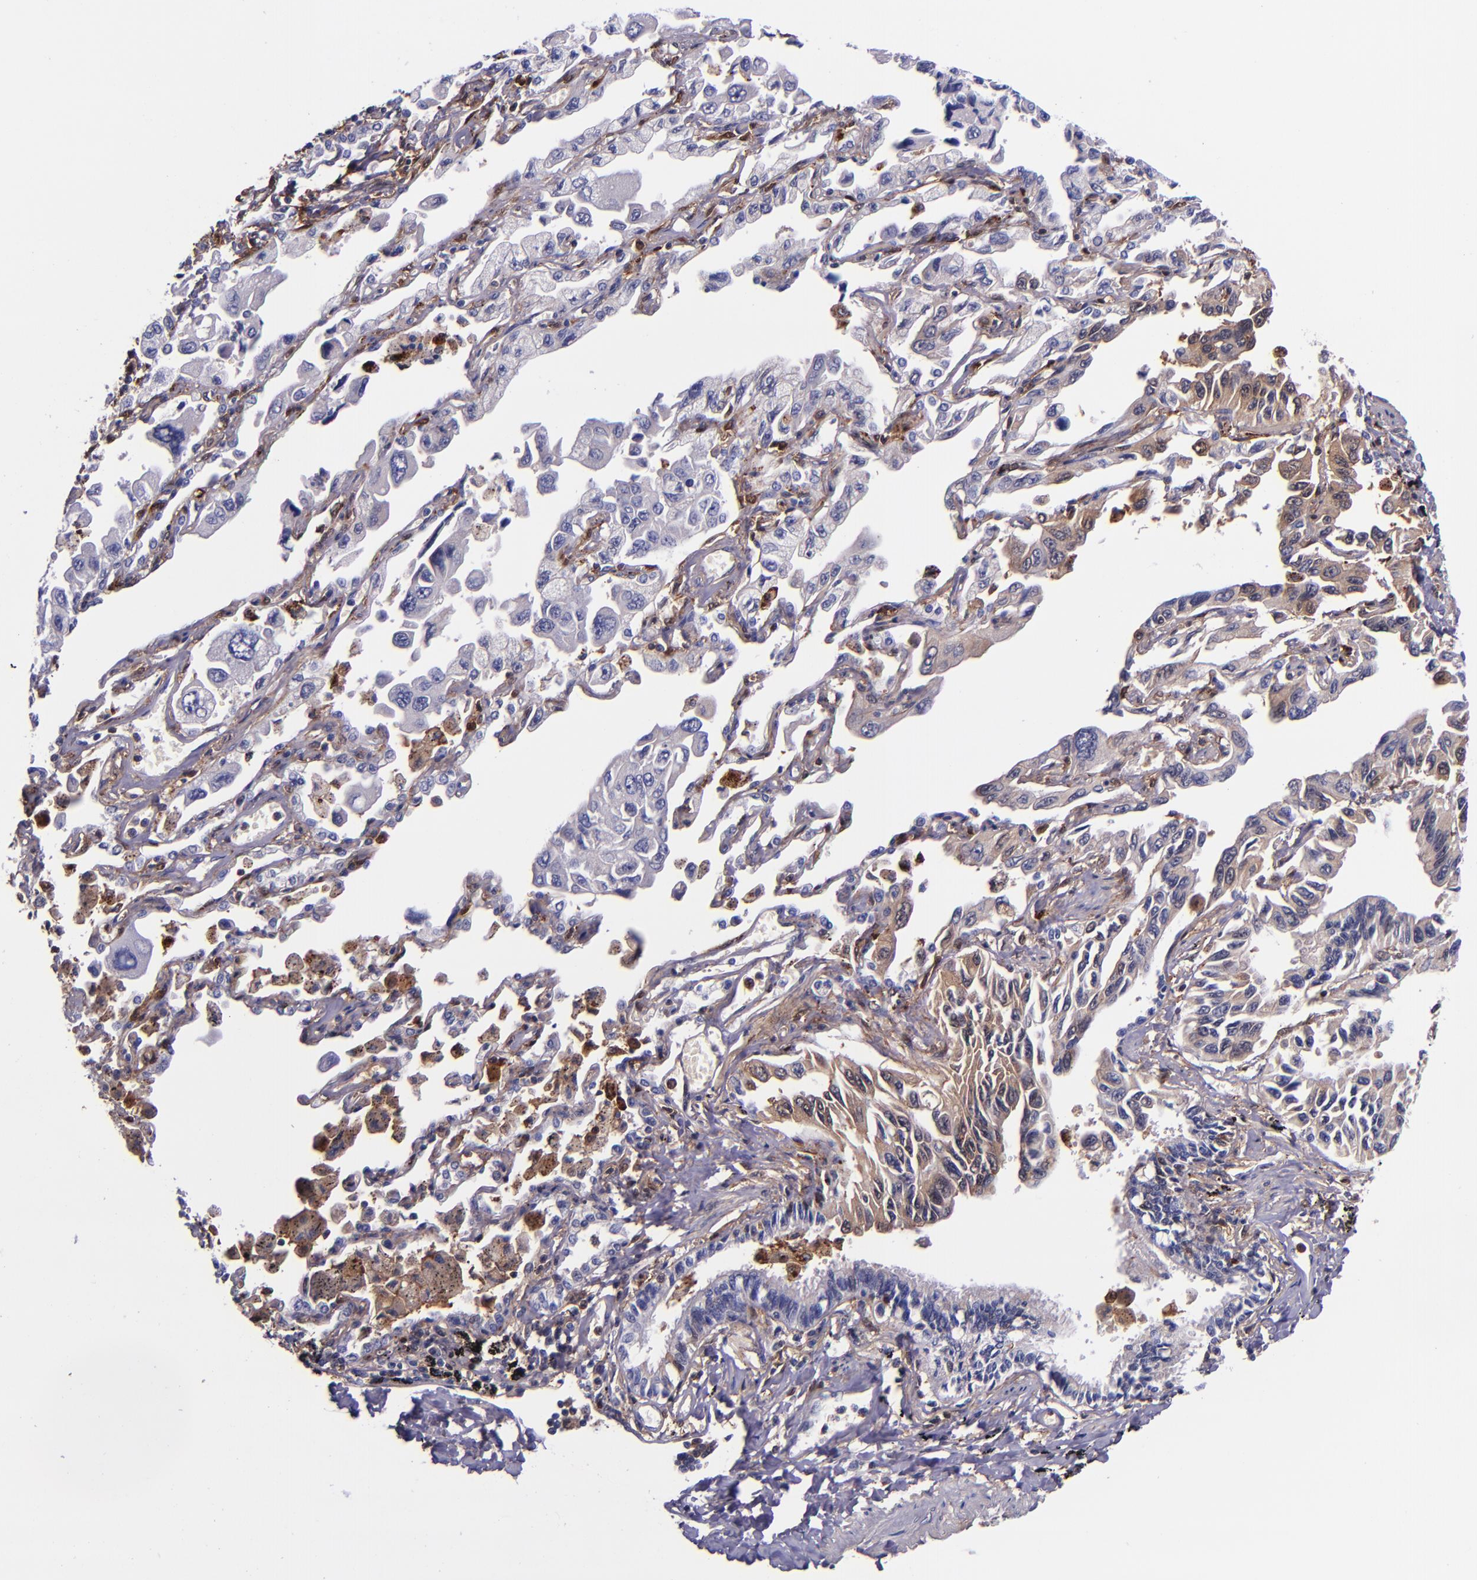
{"staining": {"intensity": "negative", "quantity": "none", "location": "none"}, "tissue": "lung cancer", "cell_type": "Tumor cells", "image_type": "cancer", "snomed": [{"axis": "morphology", "description": "Adenocarcinoma, NOS"}, {"axis": "topography", "description": "Lung"}], "caption": "Immunohistochemistry (IHC) of human lung cancer (adenocarcinoma) reveals no positivity in tumor cells.", "gene": "LGALS1", "patient": {"sex": "male", "age": 64}}